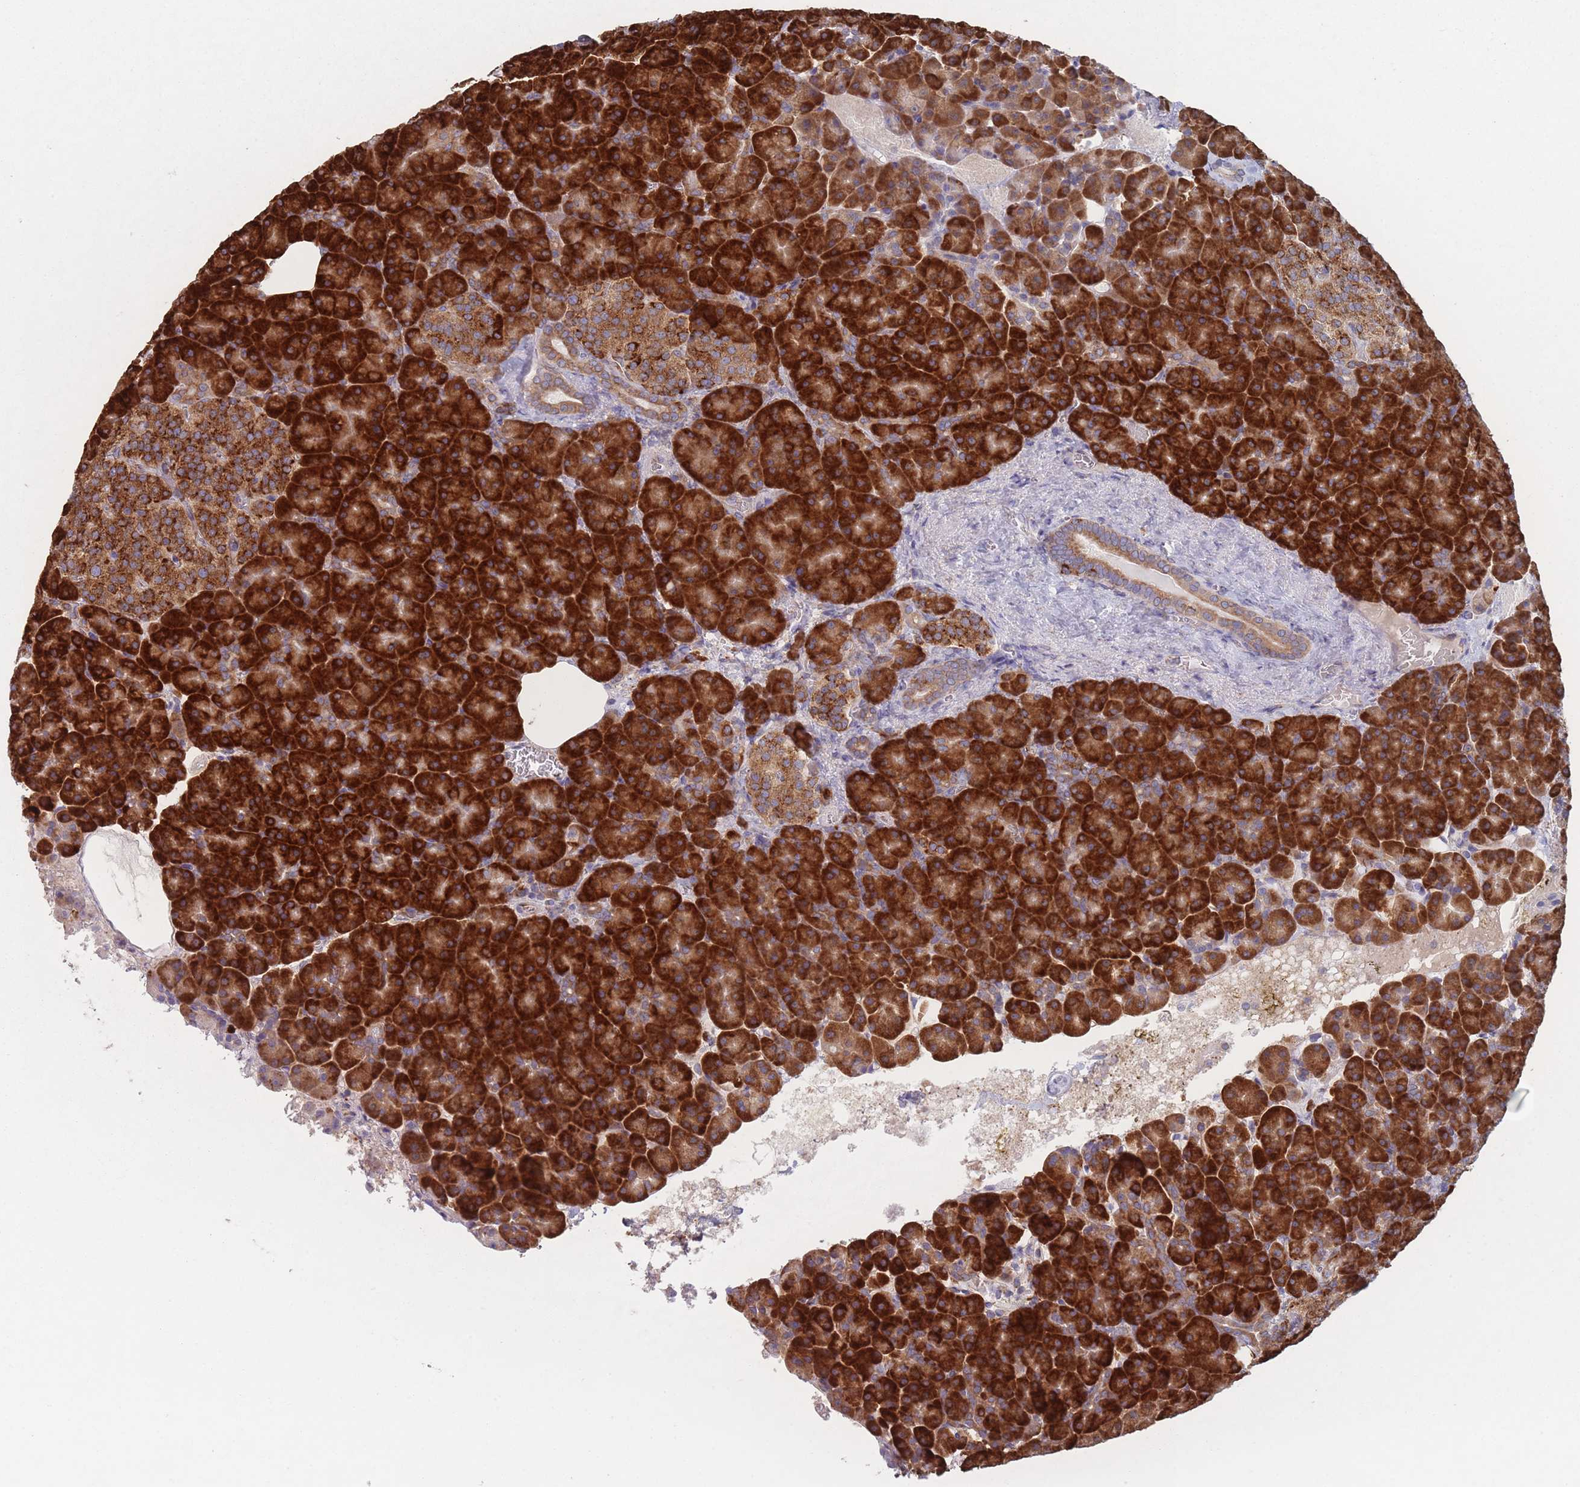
{"staining": {"intensity": "strong", "quantity": ">75%", "location": "cytoplasmic/membranous"}, "tissue": "pancreas", "cell_type": "Exocrine glandular cells", "image_type": "normal", "snomed": [{"axis": "morphology", "description": "Normal tissue, NOS"}, {"axis": "topography", "description": "Pancreas"}], "caption": "A high-resolution photomicrograph shows immunohistochemistry staining of unremarkable pancreas, which demonstrates strong cytoplasmic/membranous positivity in approximately >75% of exocrine glandular cells.", "gene": "EEF1B2", "patient": {"sex": "female", "age": 74}}